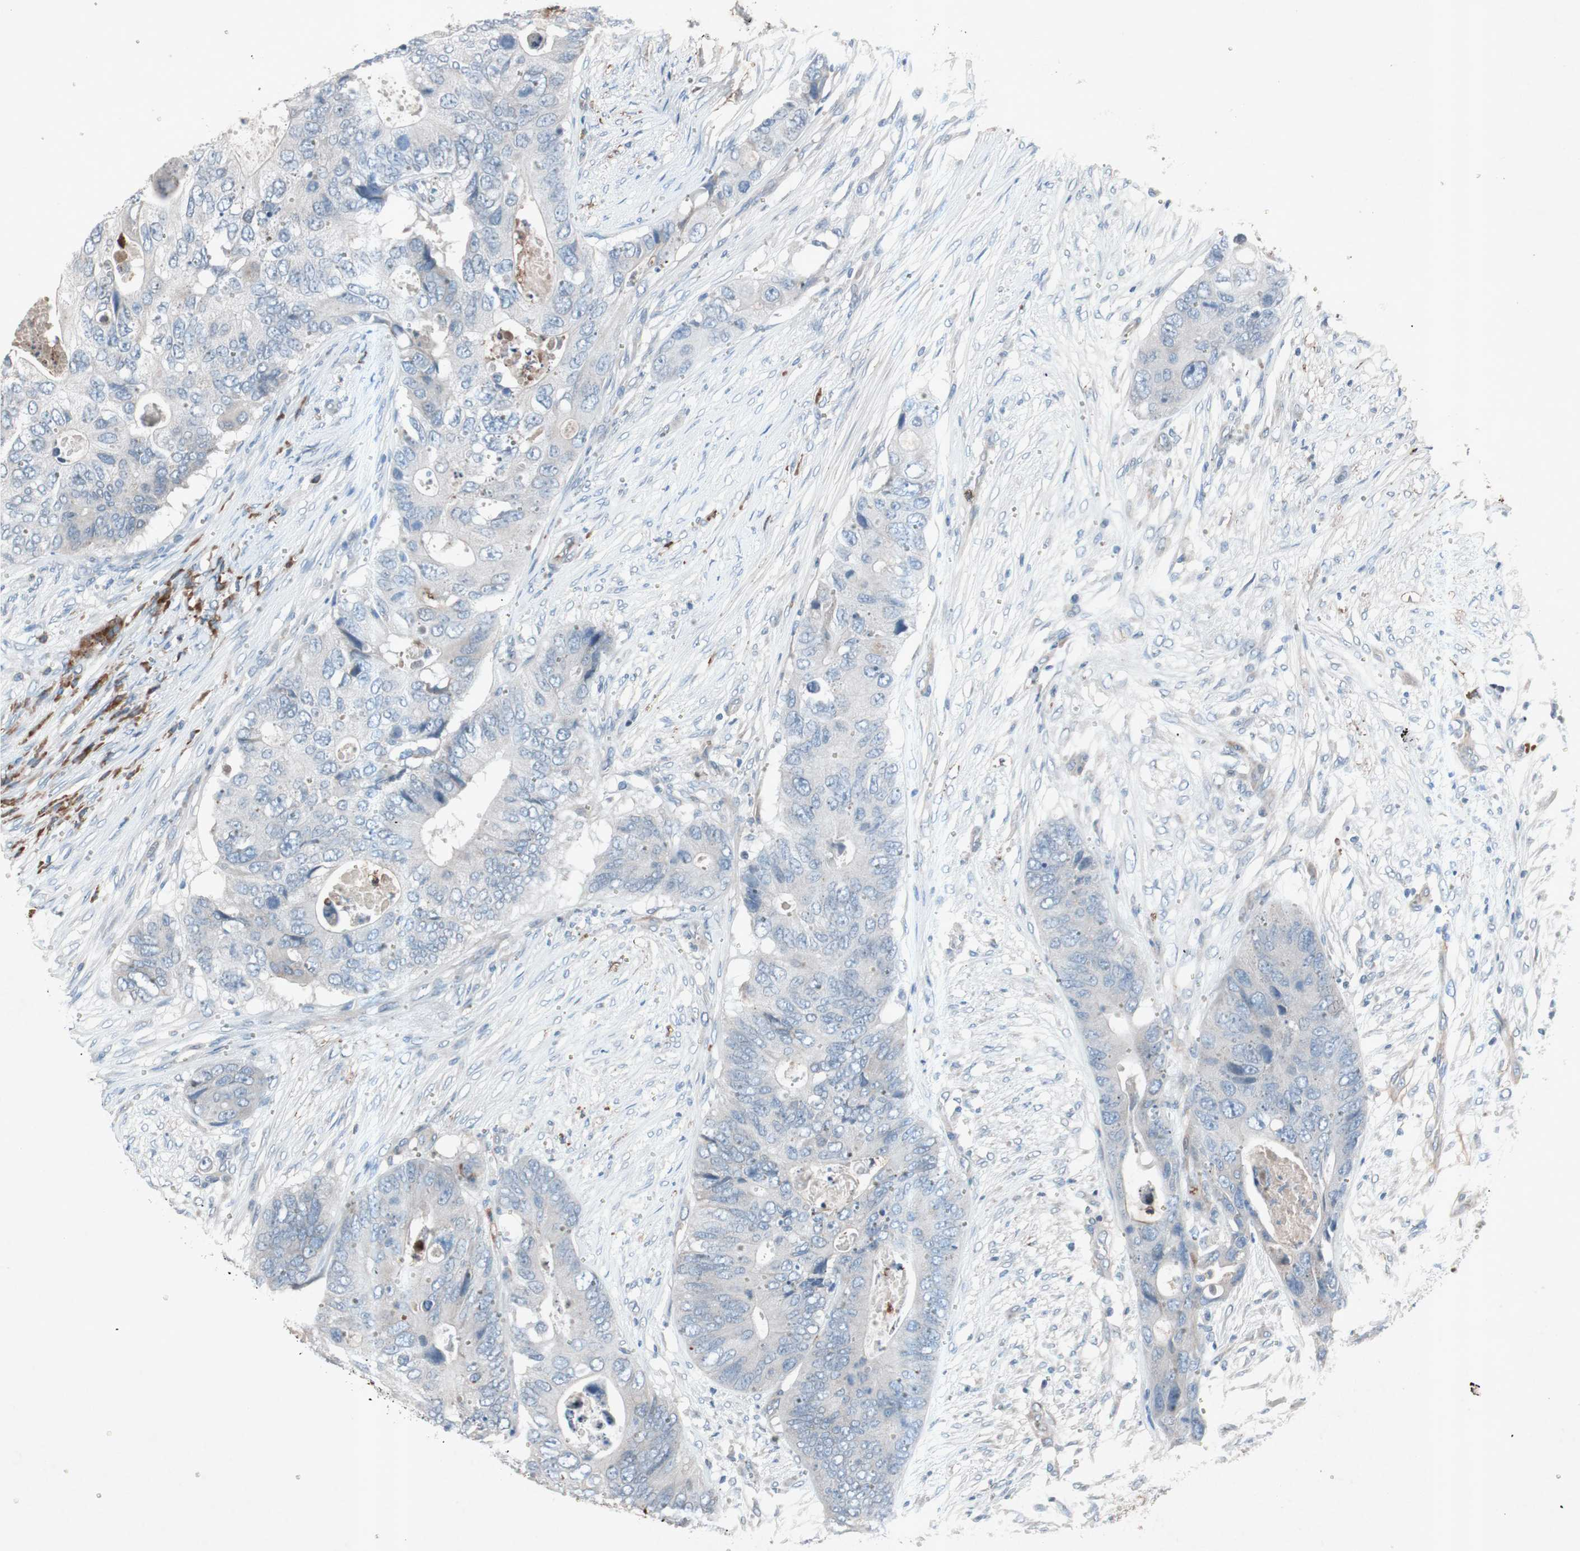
{"staining": {"intensity": "weak", "quantity": "<25%", "location": "cytoplasmic/membranous"}, "tissue": "colorectal cancer", "cell_type": "Tumor cells", "image_type": "cancer", "snomed": [{"axis": "morphology", "description": "Adenocarcinoma, NOS"}, {"axis": "topography", "description": "Colon"}], "caption": "High magnification brightfield microscopy of colorectal cancer (adenocarcinoma) stained with DAB (3,3'-diaminobenzidine) (brown) and counterstained with hematoxylin (blue): tumor cells show no significant staining.", "gene": "GRB7", "patient": {"sex": "male", "age": 71}}